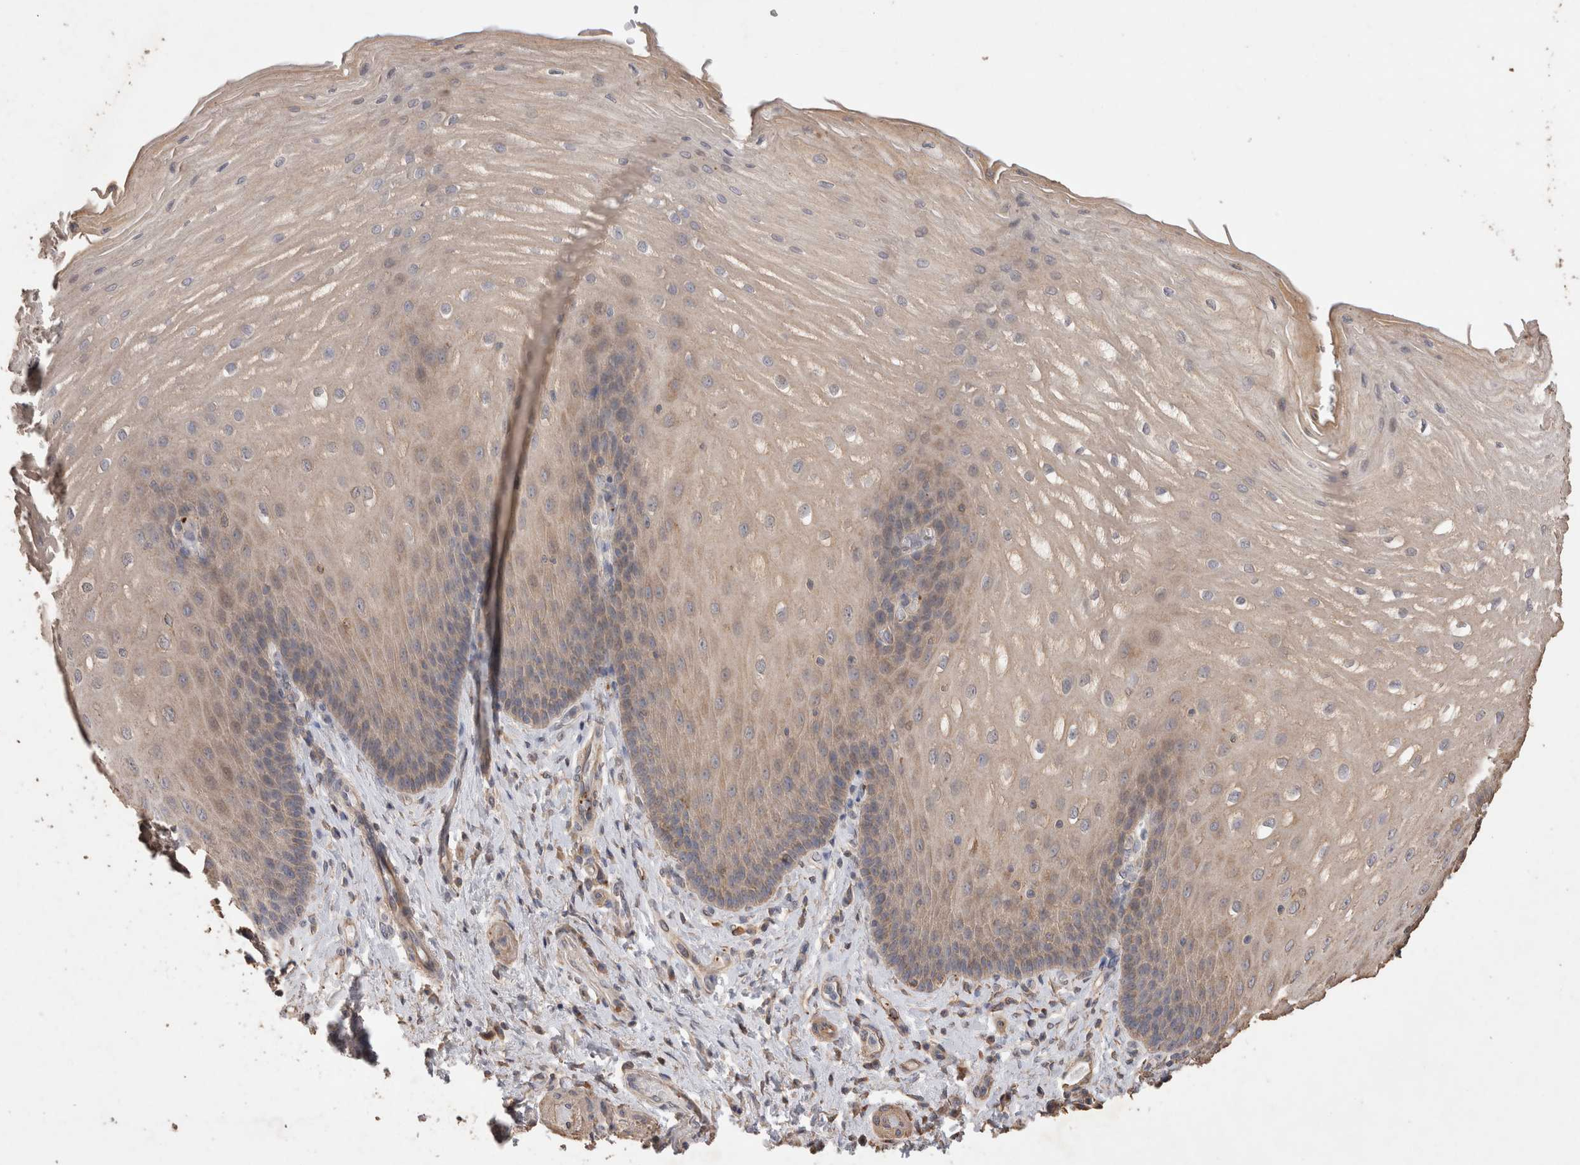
{"staining": {"intensity": "moderate", "quantity": "<25%", "location": "cytoplasmic/membranous"}, "tissue": "esophagus", "cell_type": "Squamous epithelial cells", "image_type": "normal", "snomed": [{"axis": "morphology", "description": "Normal tissue, NOS"}, {"axis": "topography", "description": "Esophagus"}], "caption": "About <25% of squamous epithelial cells in benign human esophagus reveal moderate cytoplasmic/membranous protein positivity as visualized by brown immunohistochemical staining.", "gene": "SNX31", "patient": {"sex": "male", "age": 54}}